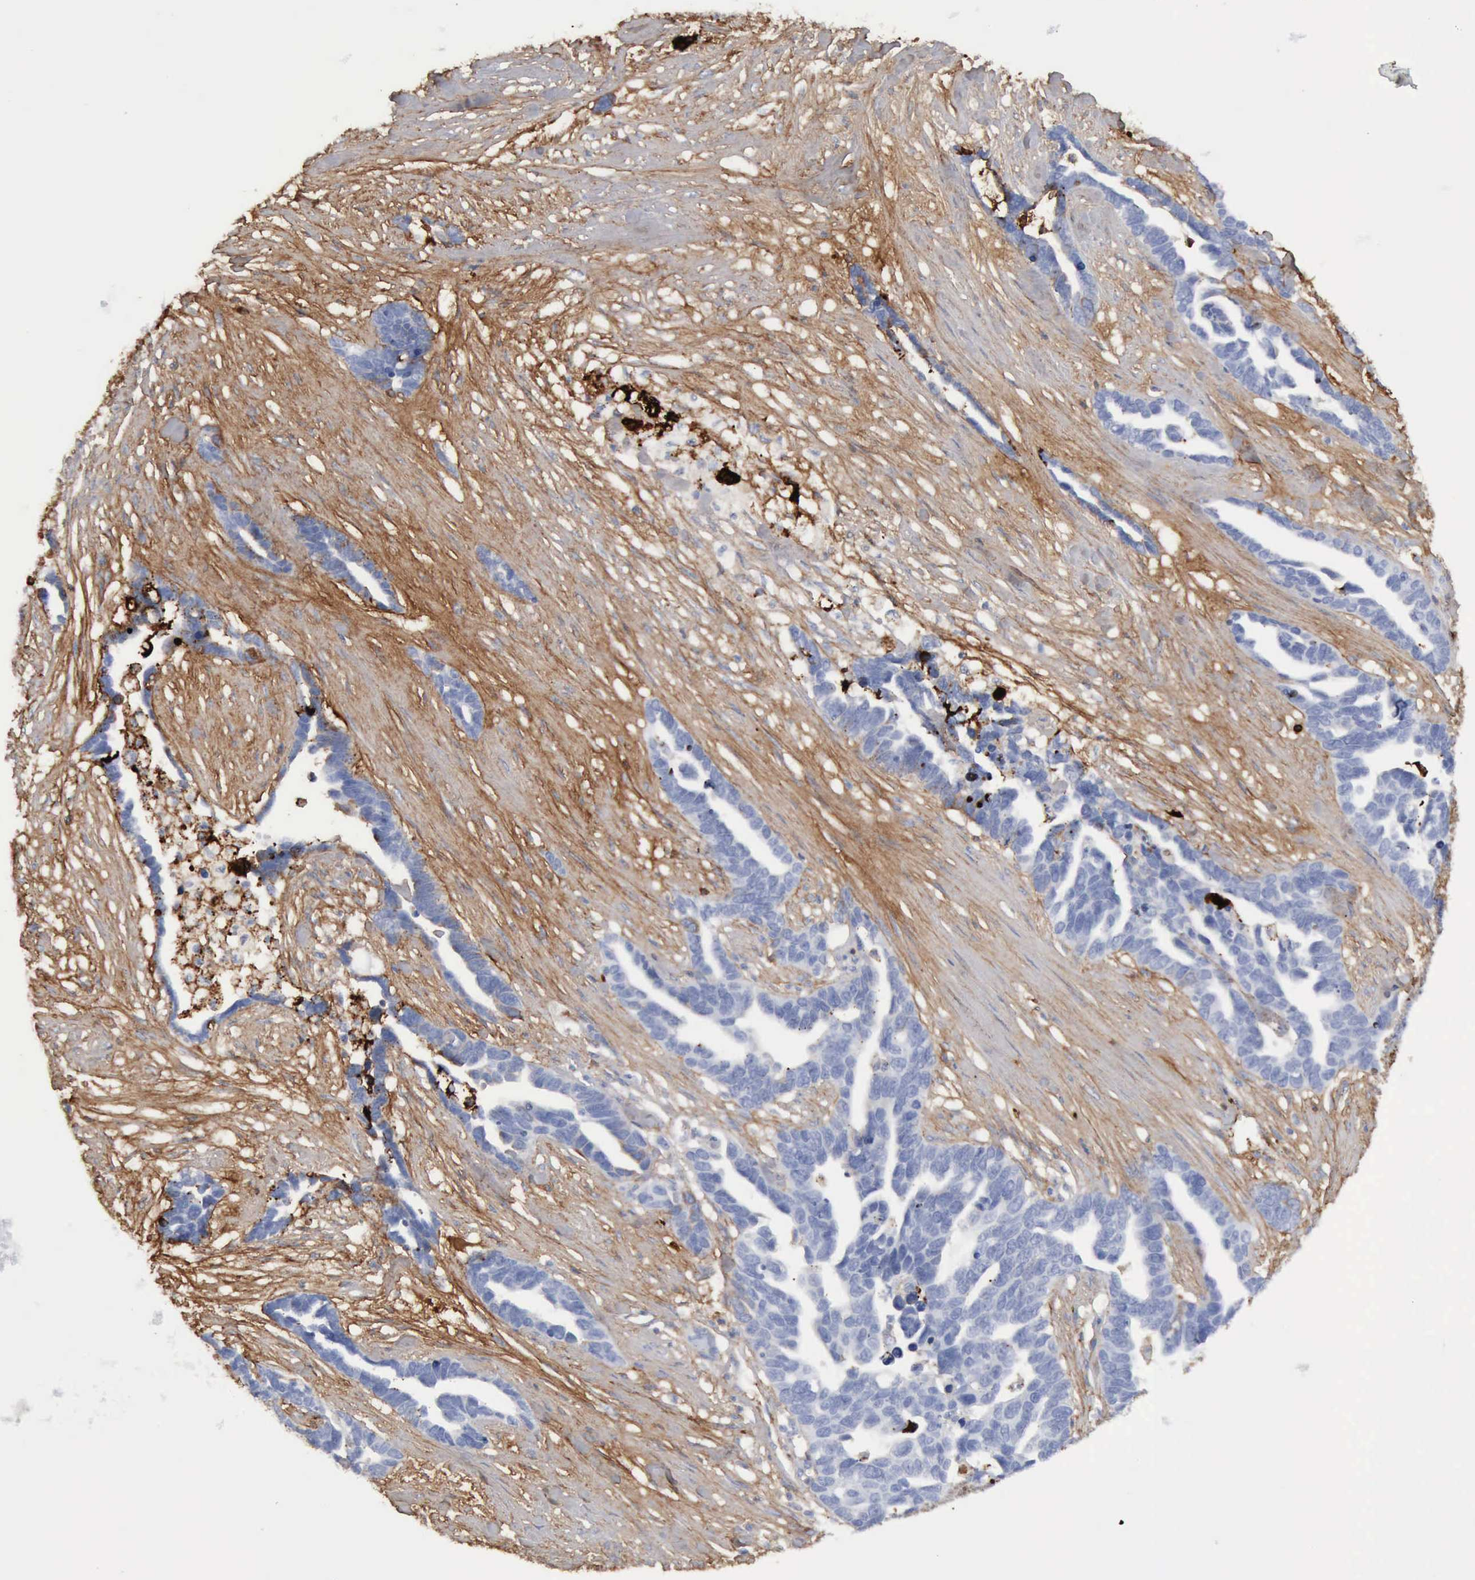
{"staining": {"intensity": "negative", "quantity": "none", "location": "none"}, "tissue": "ovarian cancer", "cell_type": "Tumor cells", "image_type": "cancer", "snomed": [{"axis": "morphology", "description": "Cystadenocarcinoma, serous, NOS"}, {"axis": "topography", "description": "Ovary"}], "caption": "Photomicrograph shows no protein expression in tumor cells of ovarian serous cystadenocarcinoma tissue. (DAB (3,3'-diaminobenzidine) immunohistochemistry with hematoxylin counter stain).", "gene": "C4BPA", "patient": {"sex": "female", "age": 54}}